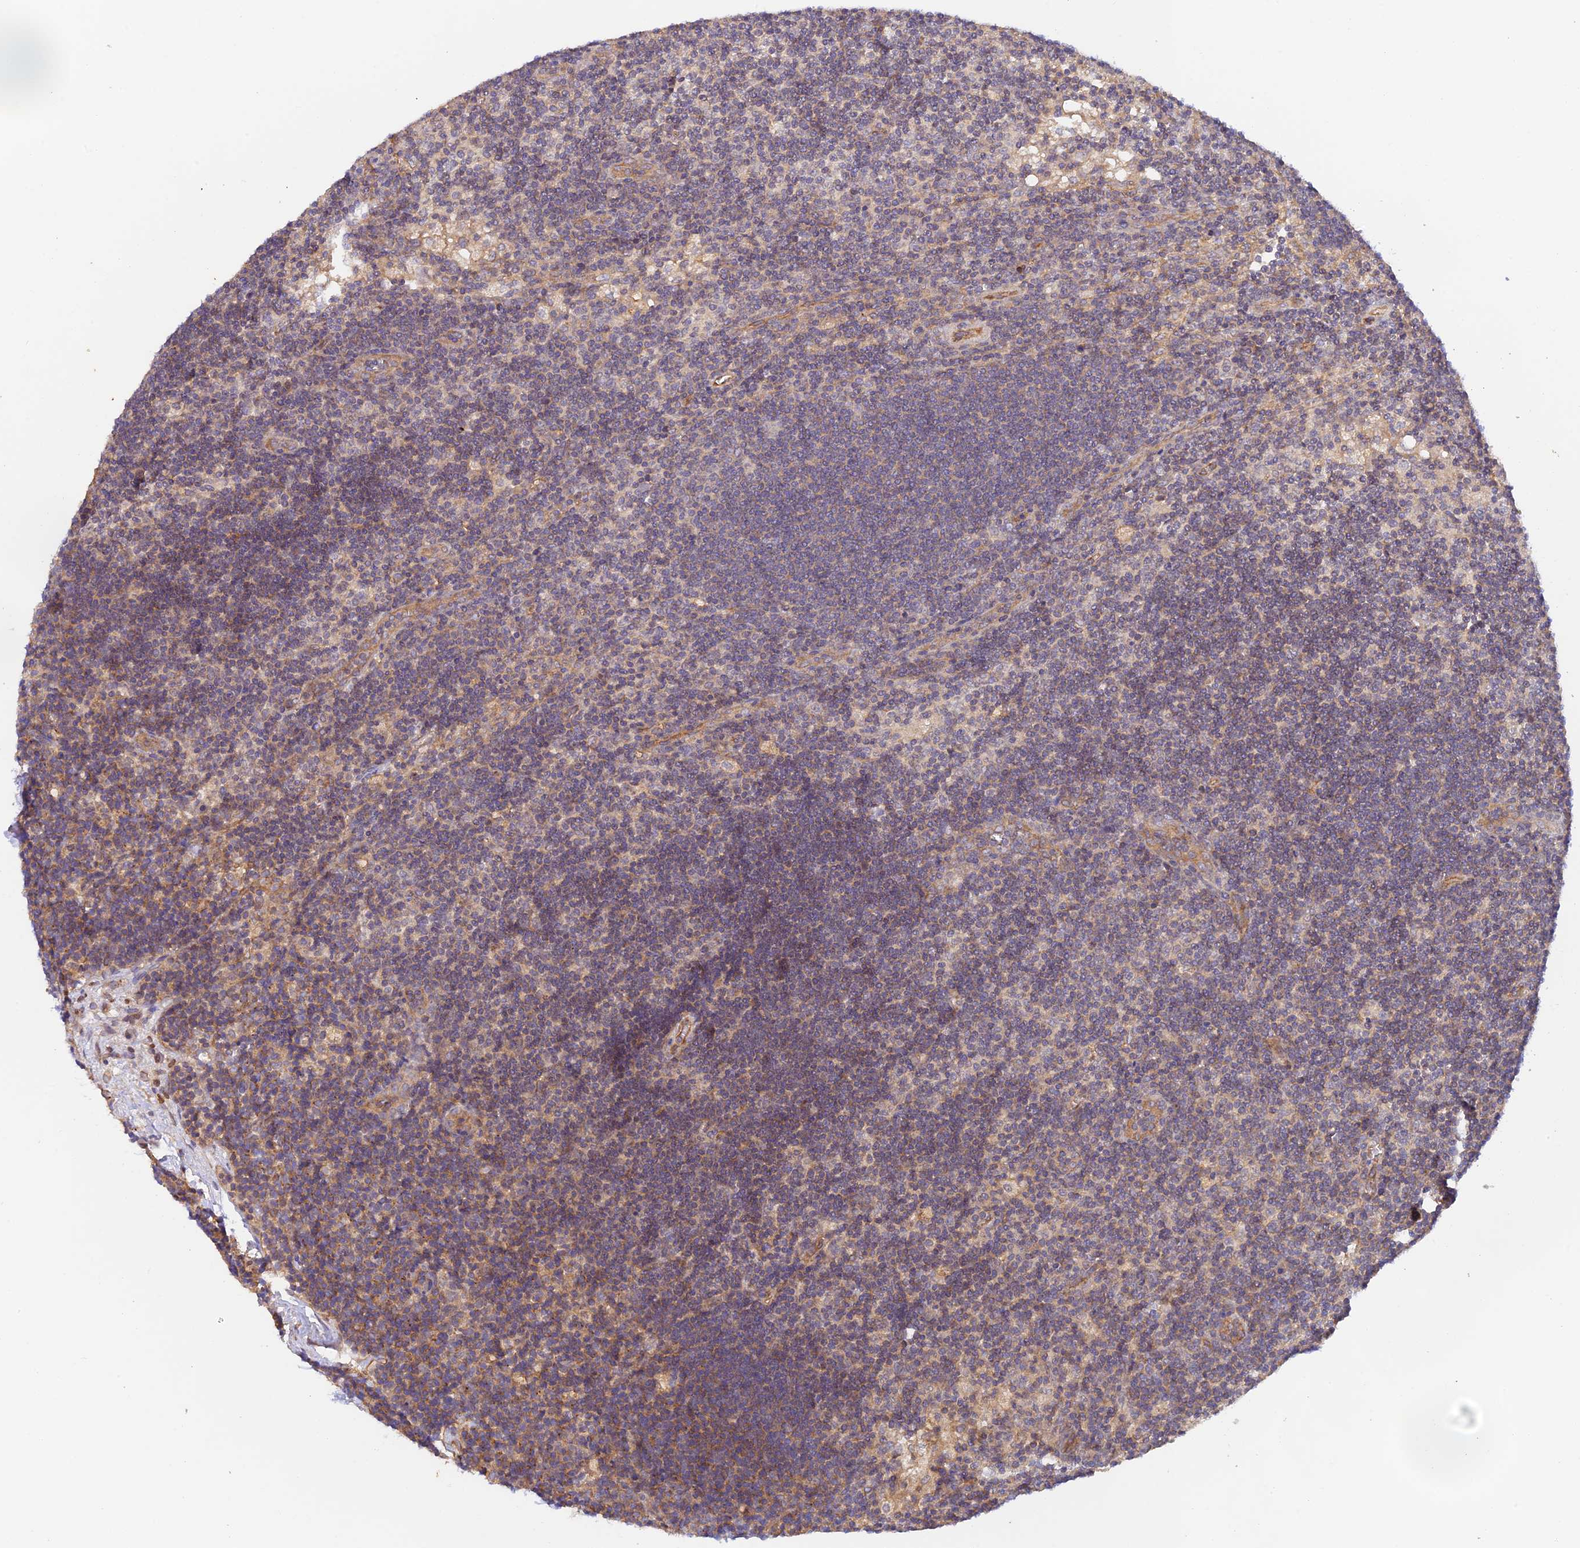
{"staining": {"intensity": "weak", "quantity": "25%-75%", "location": "cytoplasmic/membranous"}, "tissue": "lymph node", "cell_type": "Germinal center cells", "image_type": "normal", "snomed": [{"axis": "morphology", "description": "Normal tissue, NOS"}, {"axis": "topography", "description": "Lymph node"}], "caption": "Protein staining reveals weak cytoplasmic/membranous staining in approximately 25%-75% of germinal center cells in benign lymph node.", "gene": "MYO9A", "patient": {"sex": "male", "age": 24}}